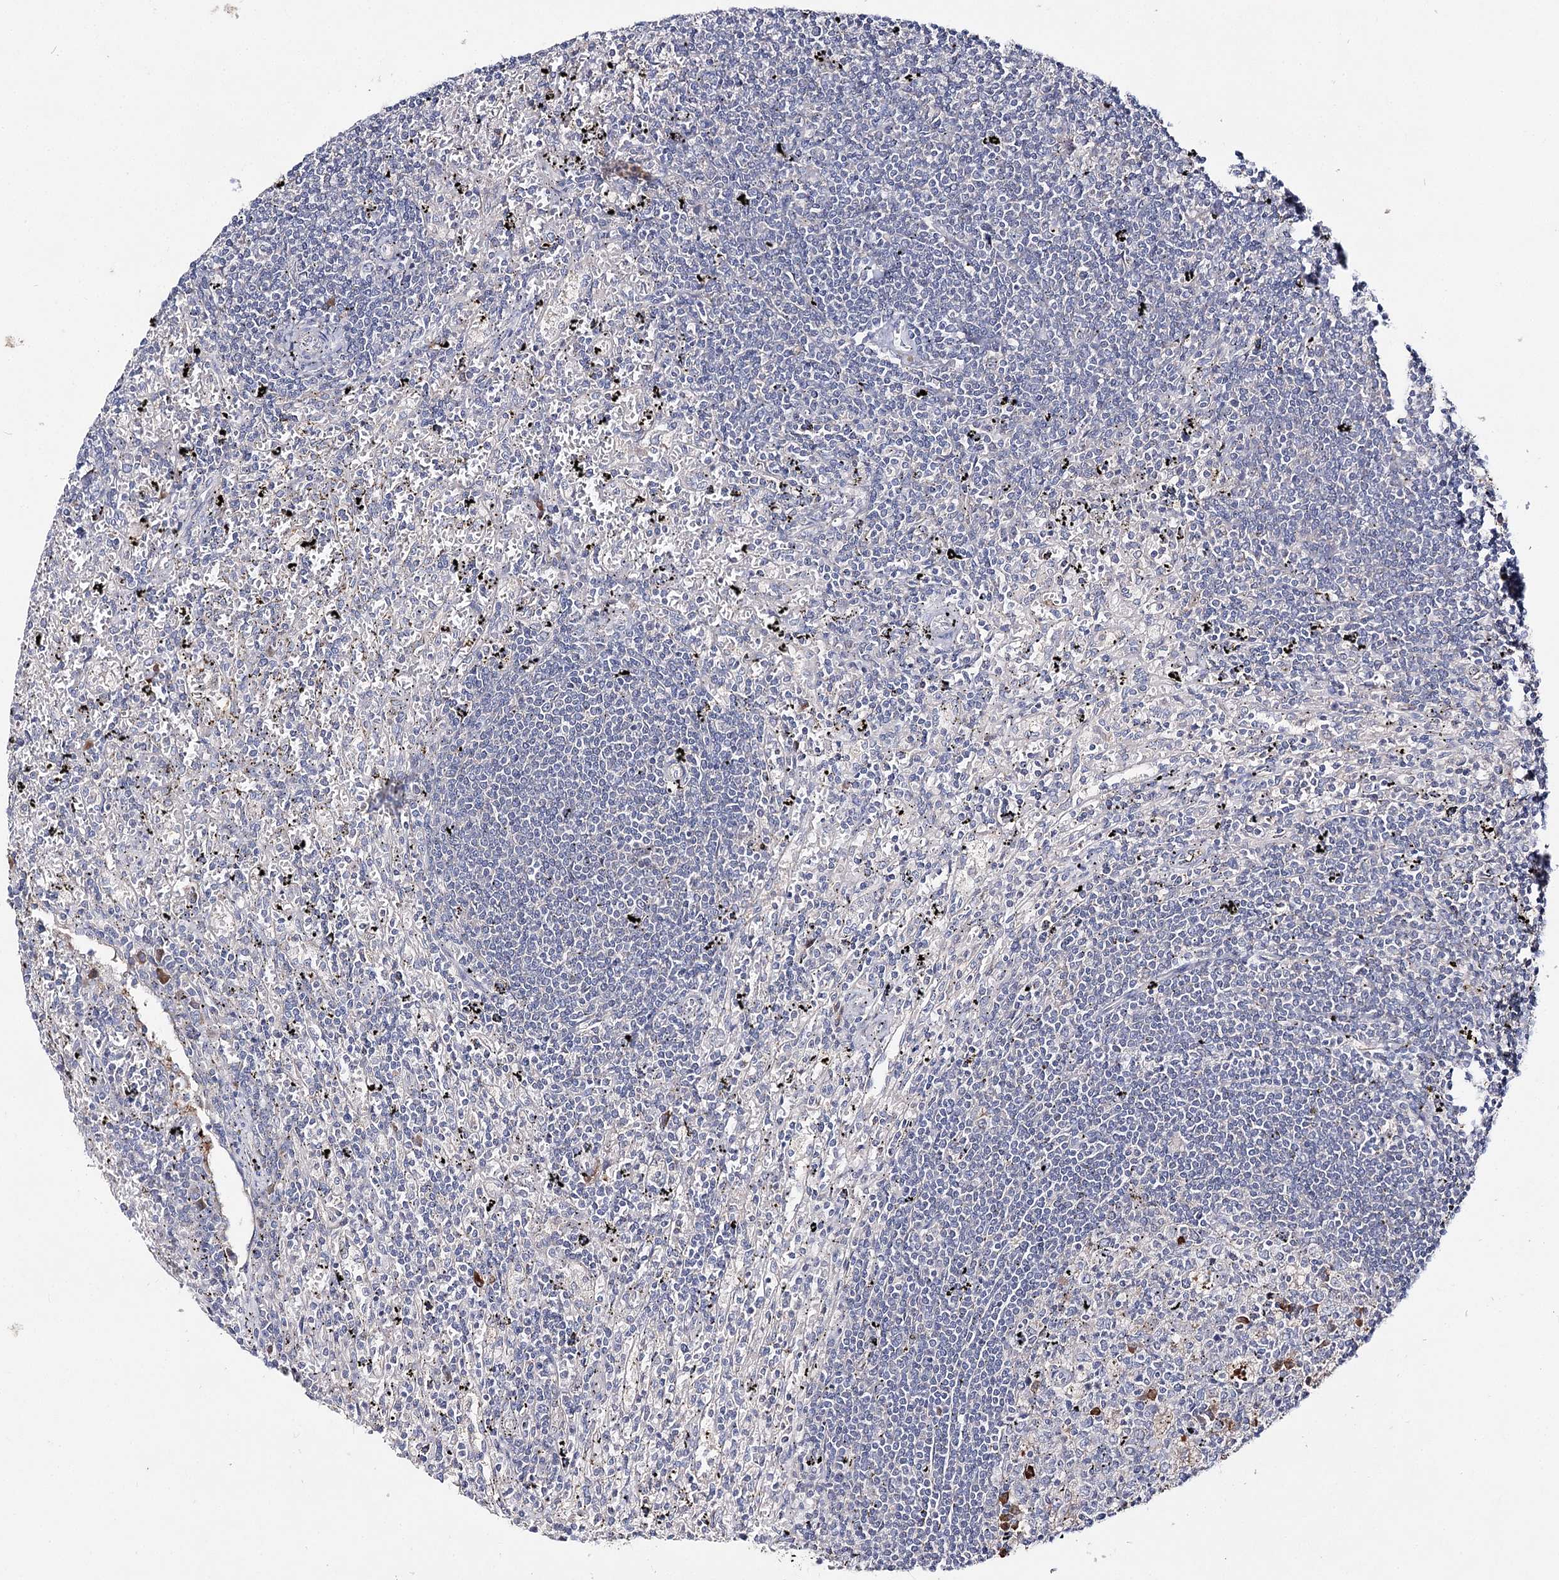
{"staining": {"intensity": "negative", "quantity": "none", "location": "none"}, "tissue": "lymphoma", "cell_type": "Tumor cells", "image_type": "cancer", "snomed": [{"axis": "morphology", "description": "Malignant lymphoma, non-Hodgkin's type, Low grade"}, {"axis": "topography", "description": "Spleen"}], "caption": "This micrograph is of malignant lymphoma, non-Hodgkin's type (low-grade) stained with IHC to label a protein in brown with the nuclei are counter-stained blue. There is no positivity in tumor cells.", "gene": "IL1RAP", "patient": {"sex": "male", "age": 76}}